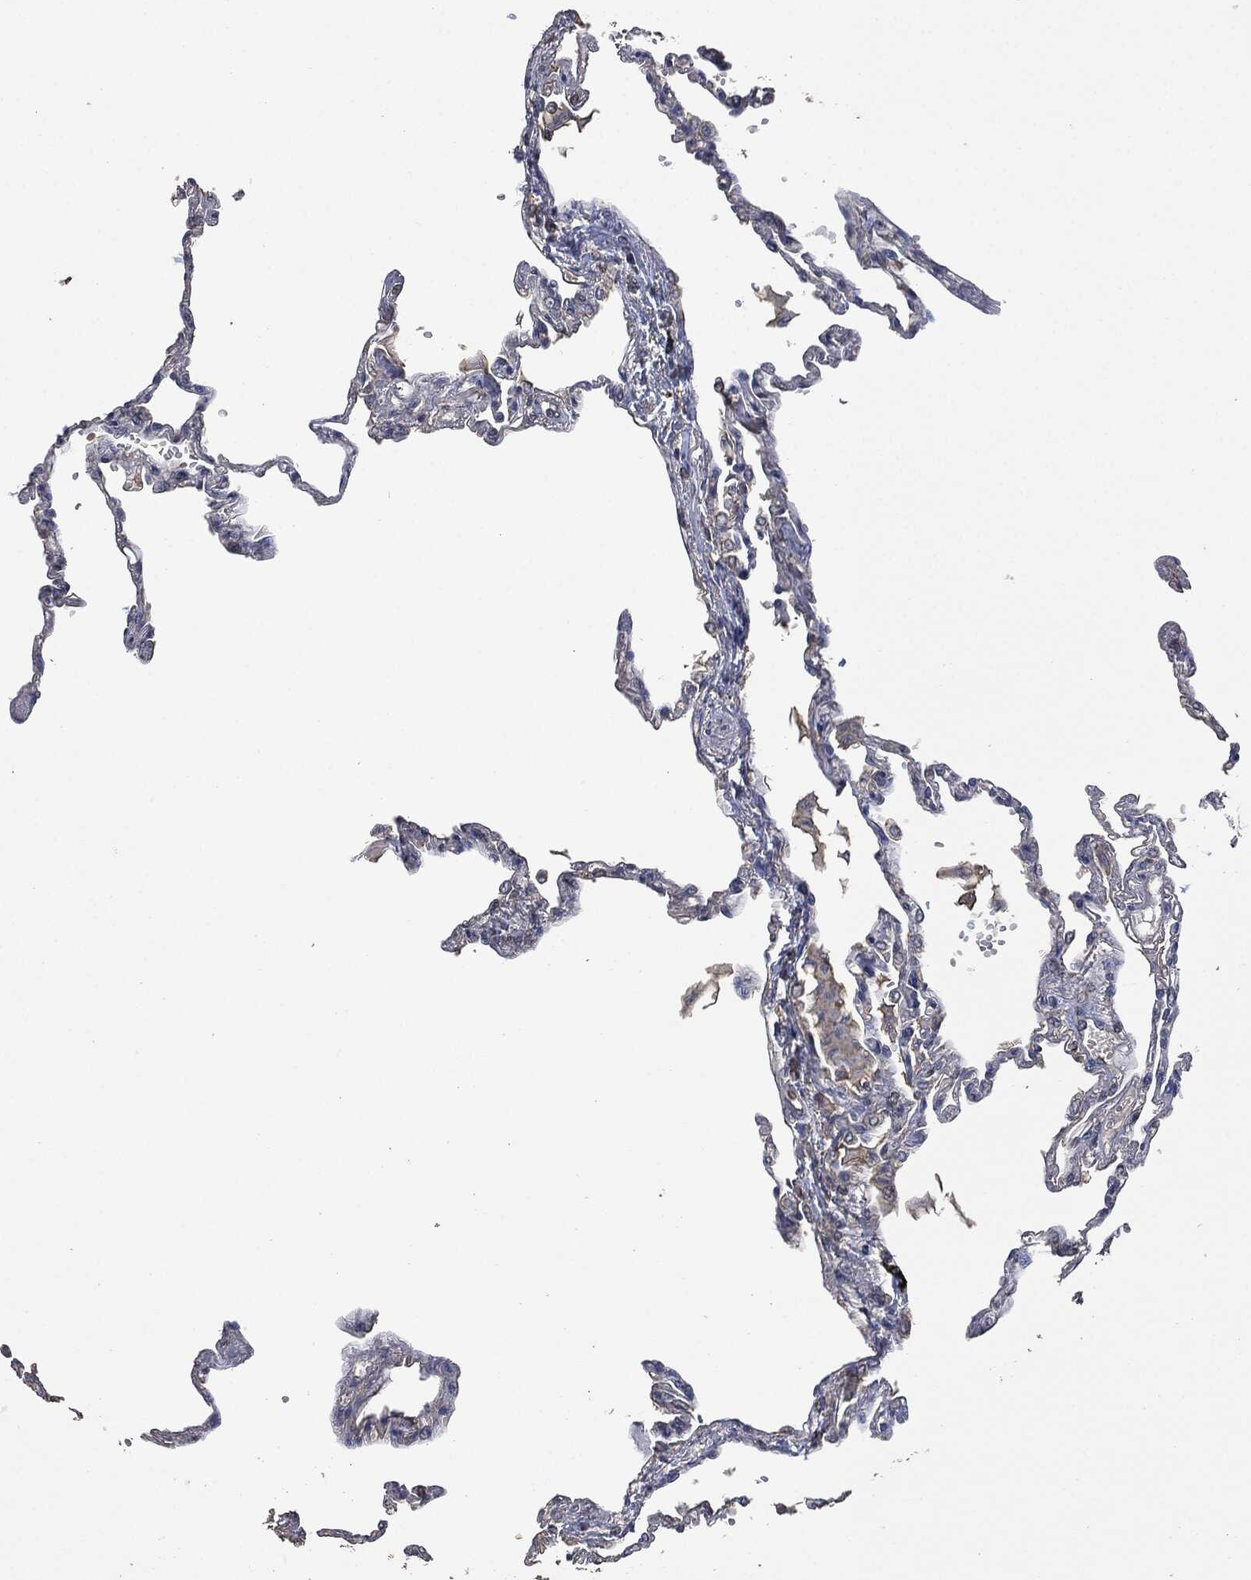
{"staining": {"intensity": "negative", "quantity": "none", "location": "none"}, "tissue": "lung", "cell_type": "Alveolar cells", "image_type": "normal", "snomed": [{"axis": "morphology", "description": "Normal tissue, NOS"}, {"axis": "topography", "description": "Lung"}], "caption": "Immunohistochemical staining of normal lung displays no significant positivity in alveolar cells.", "gene": "MSLN", "patient": {"sex": "male", "age": 78}}